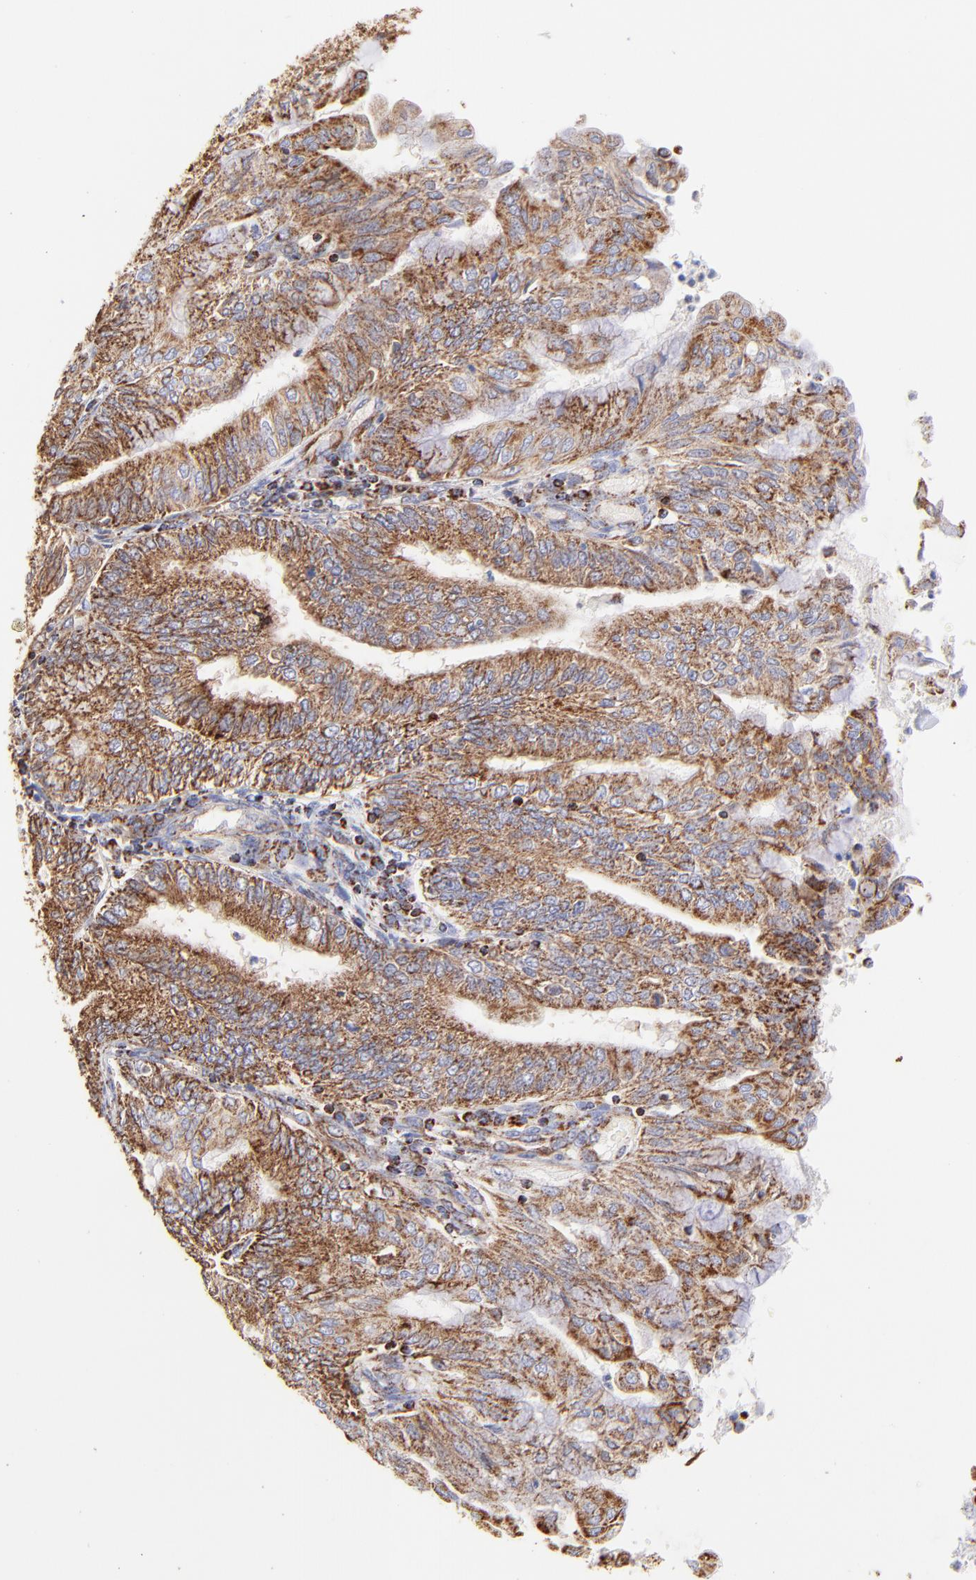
{"staining": {"intensity": "moderate", "quantity": ">75%", "location": "cytoplasmic/membranous"}, "tissue": "endometrial cancer", "cell_type": "Tumor cells", "image_type": "cancer", "snomed": [{"axis": "morphology", "description": "Adenocarcinoma, NOS"}, {"axis": "topography", "description": "Endometrium"}], "caption": "DAB immunohistochemical staining of human adenocarcinoma (endometrial) shows moderate cytoplasmic/membranous protein positivity in about >75% of tumor cells. The protein is shown in brown color, while the nuclei are stained blue.", "gene": "ECH1", "patient": {"sex": "female", "age": 59}}